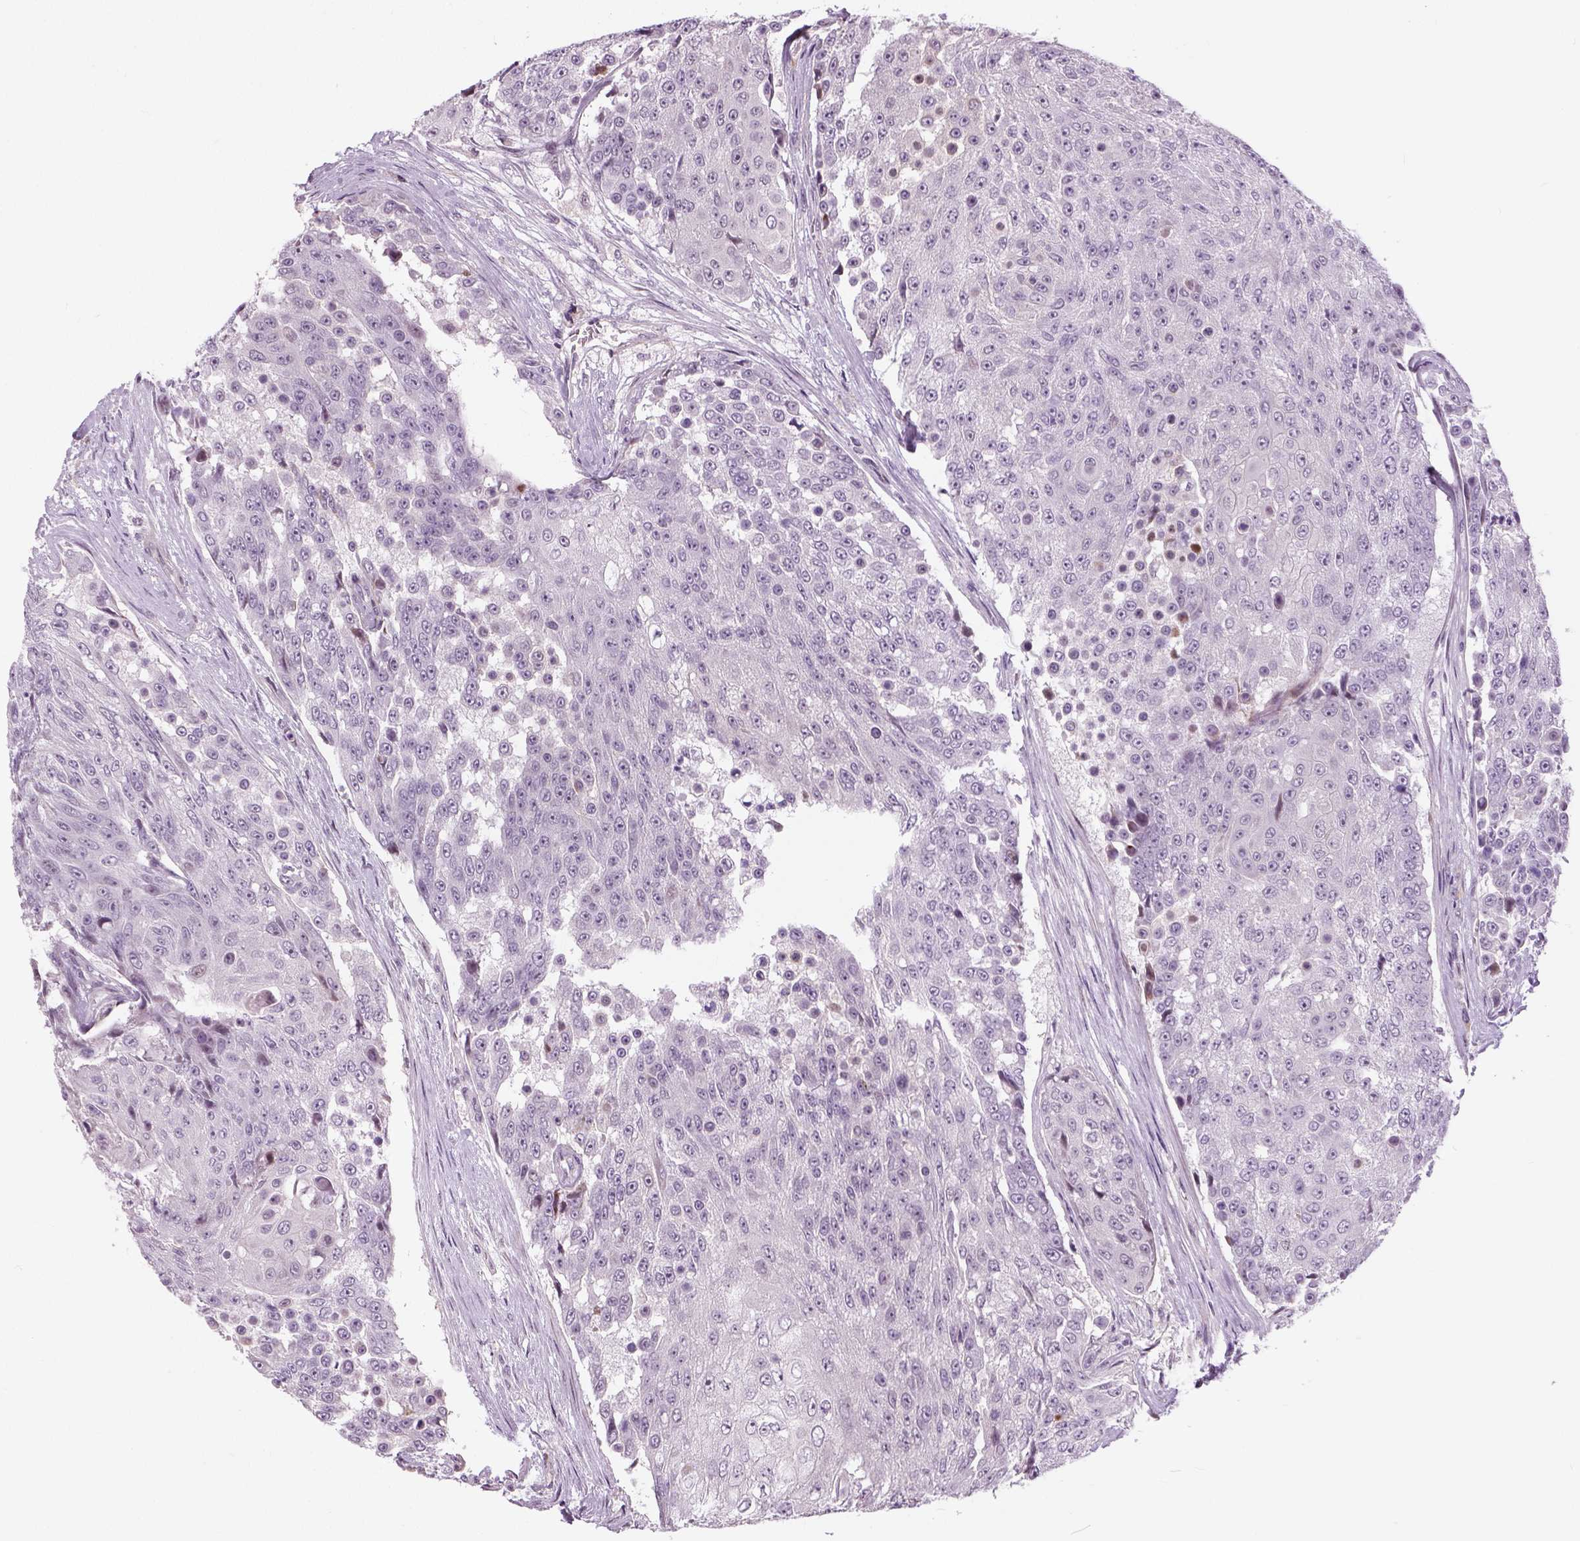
{"staining": {"intensity": "negative", "quantity": "none", "location": "none"}, "tissue": "urothelial cancer", "cell_type": "Tumor cells", "image_type": "cancer", "snomed": [{"axis": "morphology", "description": "Urothelial carcinoma, High grade"}, {"axis": "topography", "description": "Urinary bladder"}], "caption": "A high-resolution photomicrograph shows immunohistochemistry staining of urothelial carcinoma (high-grade), which demonstrates no significant expression in tumor cells. Nuclei are stained in blue.", "gene": "NECAB1", "patient": {"sex": "female", "age": 63}}